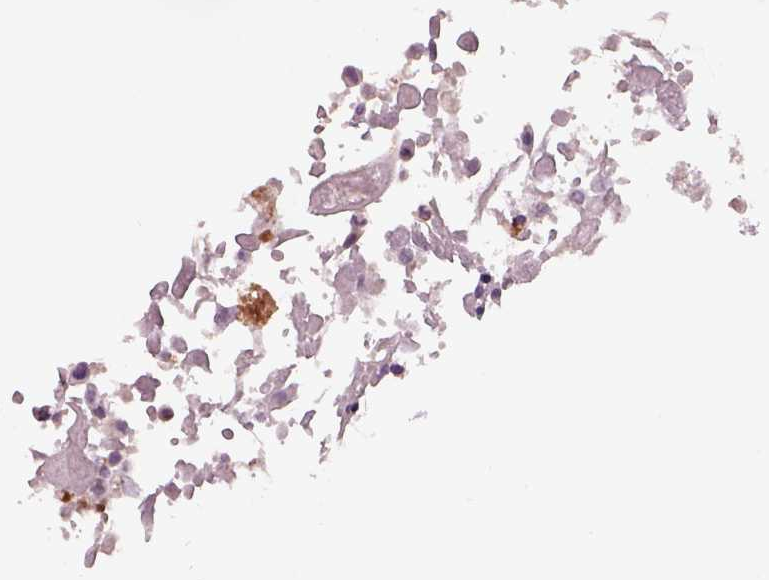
{"staining": {"intensity": "weak", "quantity": "<25%", "location": "cytoplasmic/membranous"}, "tissue": "seminal vesicle", "cell_type": "Glandular cells", "image_type": "normal", "snomed": [{"axis": "morphology", "description": "Normal tissue, NOS"}, {"axis": "morphology", "description": "Urothelial carcinoma, NOS"}, {"axis": "topography", "description": "Urinary bladder"}, {"axis": "topography", "description": "Seminal veicle"}], "caption": "Immunohistochemical staining of normal human seminal vesicle reveals no significant positivity in glandular cells. (Immunohistochemistry, brightfield microscopy, high magnification).", "gene": "GDNF", "patient": {"sex": "male", "age": 76}}